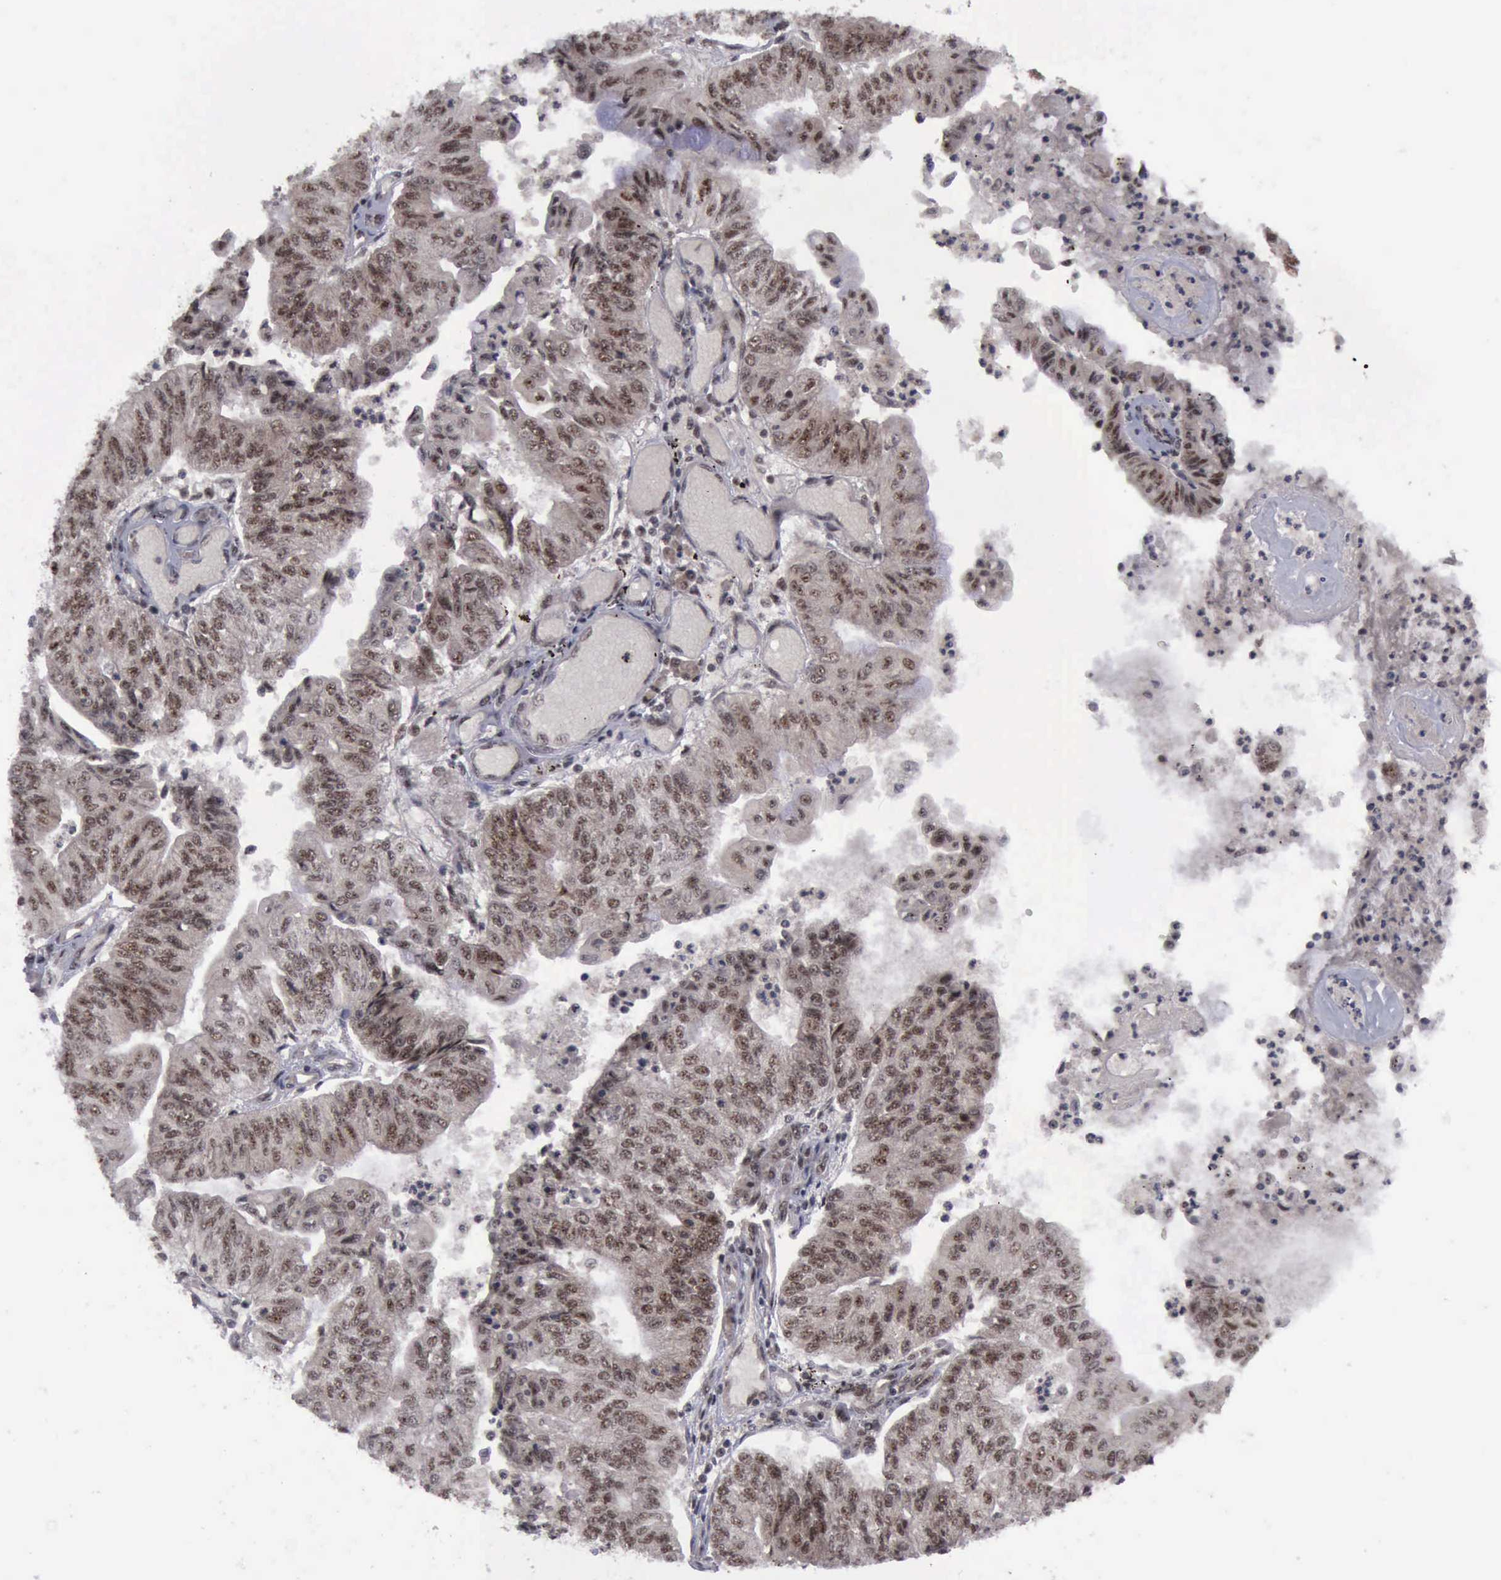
{"staining": {"intensity": "moderate", "quantity": ">75%", "location": "cytoplasmic/membranous,nuclear"}, "tissue": "endometrial cancer", "cell_type": "Tumor cells", "image_type": "cancer", "snomed": [{"axis": "morphology", "description": "Adenocarcinoma, NOS"}, {"axis": "topography", "description": "Endometrium"}], "caption": "Immunohistochemical staining of adenocarcinoma (endometrial) reveals medium levels of moderate cytoplasmic/membranous and nuclear protein positivity in approximately >75% of tumor cells.", "gene": "ATM", "patient": {"sex": "female", "age": 59}}